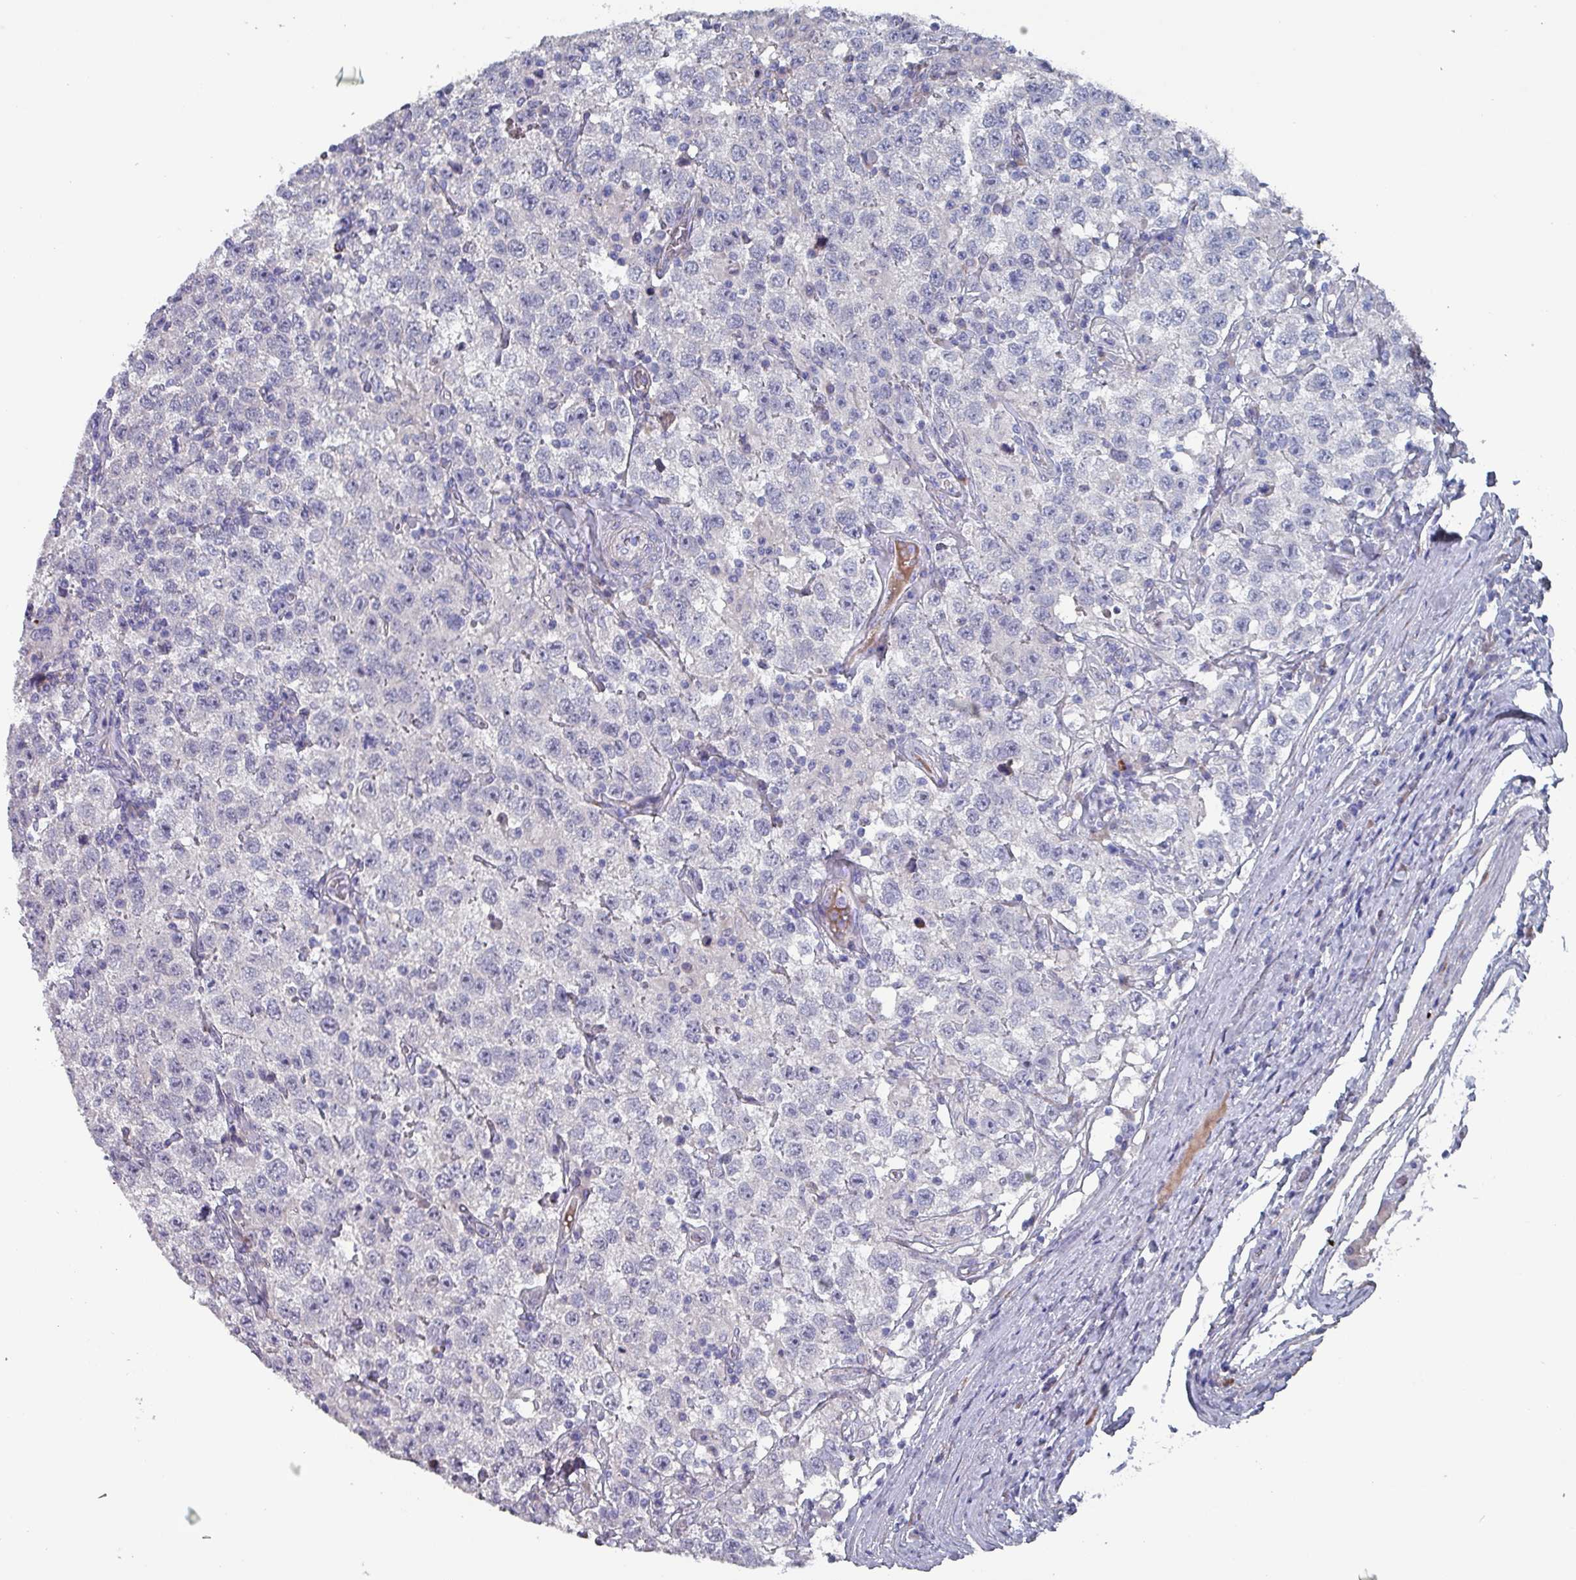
{"staining": {"intensity": "negative", "quantity": "none", "location": "none"}, "tissue": "testis cancer", "cell_type": "Tumor cells", "image_type": "cancer", "snomed": [{"axis": "morphology", "description": "Seminoma, NOS"}, {"axis": "topography", "description": "Testis"}], "caption": "A high-resolution histopathology image shows immunohistochemistry staining of testis seminoma, which shows no significant positivity in tumor cells.", "gene": "DRD5", "patient": {"sex": "male", "age": 41}}